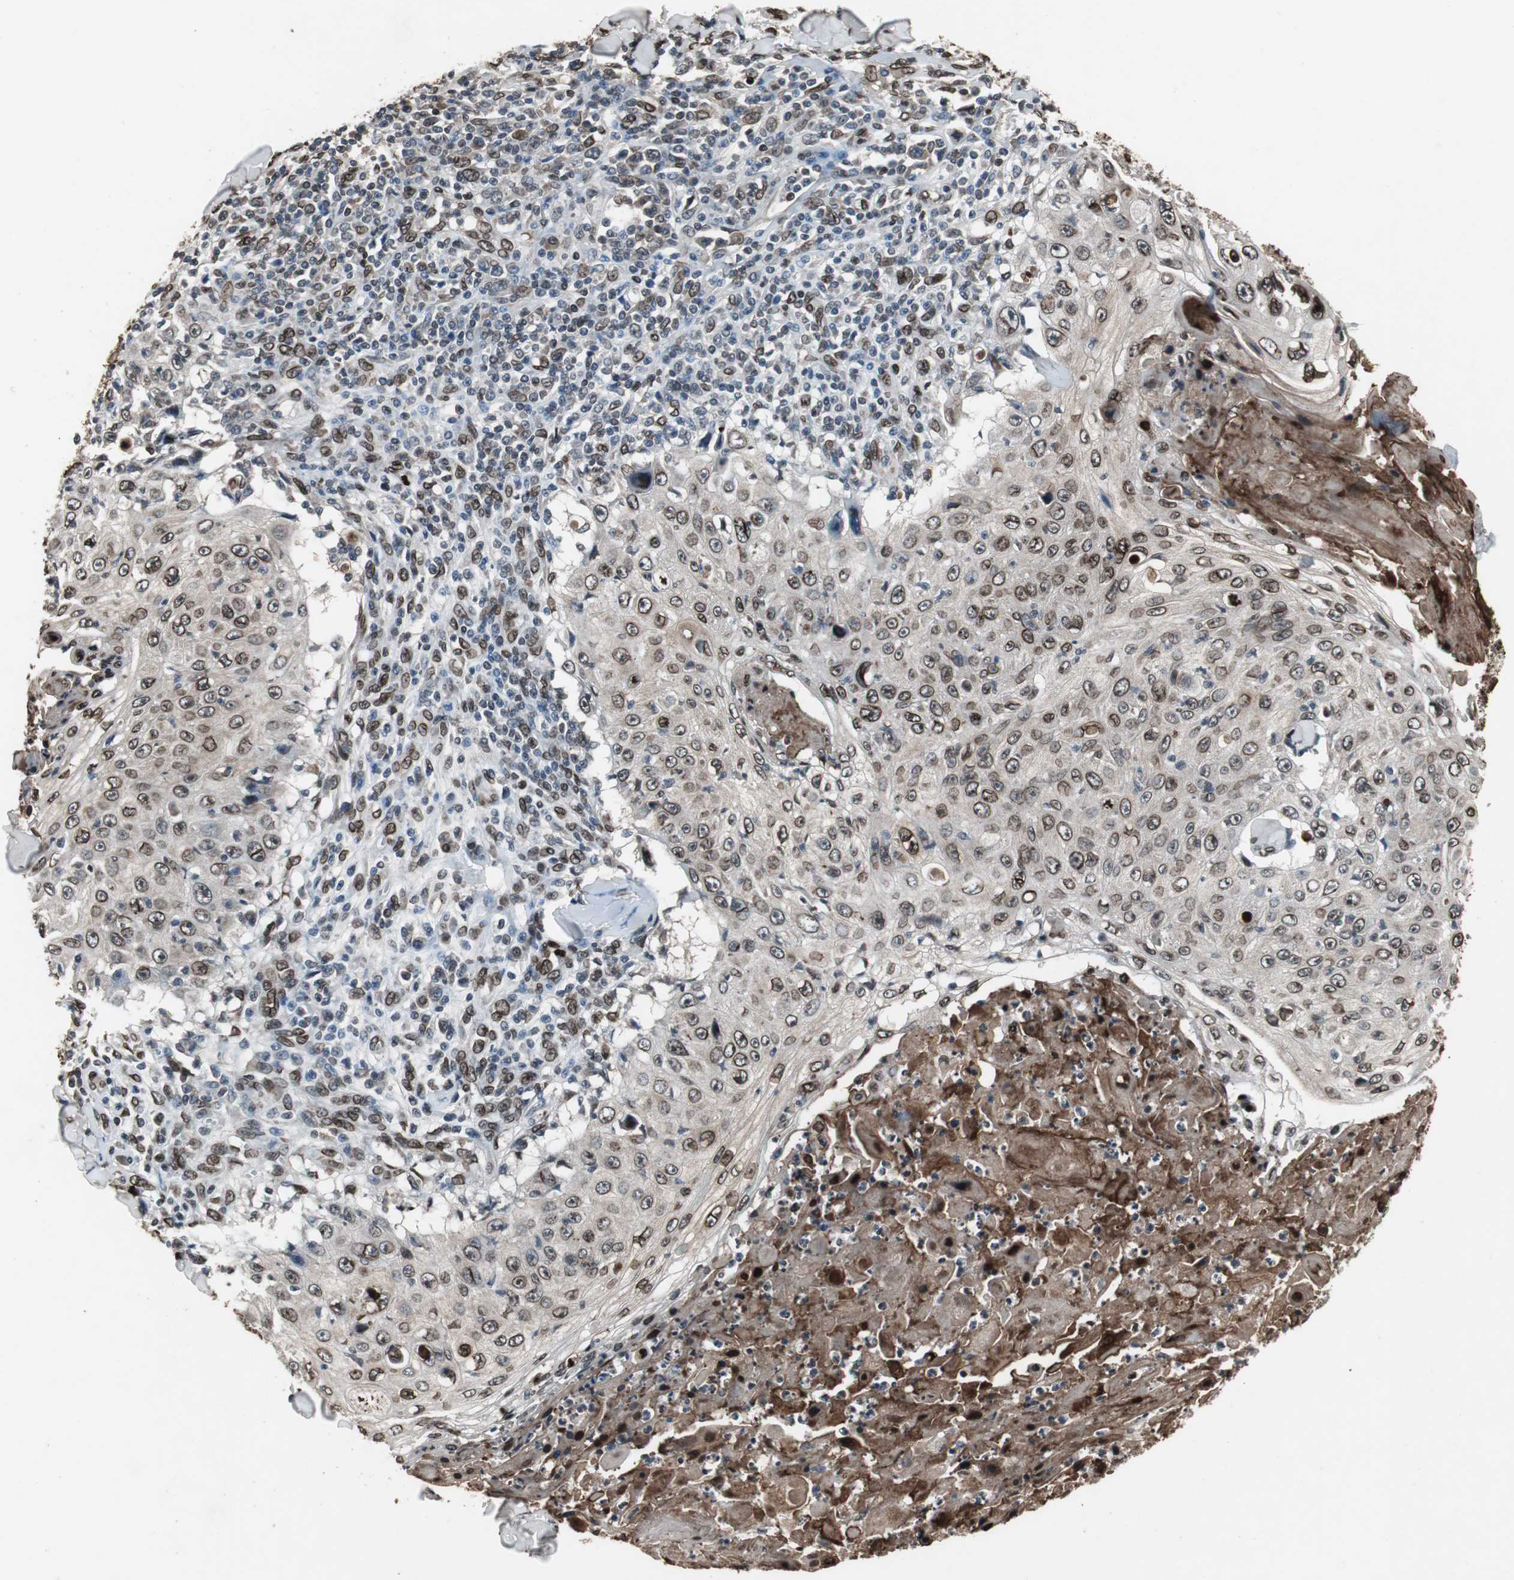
{"staining": {"intensity": "strong", "quantity": ">75%", "location": "cytoplasmic/membranous,nuclear"}, "tissue": "skin cancer", "cell_type": "Tumor cells", "image_type": "cancer", "snomed": [{"axis": "morphology", "description": "Squamous cell carcinoma, NOS"}, {"axis": "topography", "description": "Skin"}], "caption": "This image demonstrates skin squamous cell carcinoma stained with IHC to label a protein in brown. The cytoplasmic/membranous and nuclear of tumor cells show strong positivity for the protein. Nuclei are counter-stained blue.", "gene": "LMNA", "patient": {"sex": "male", "age": 86}}